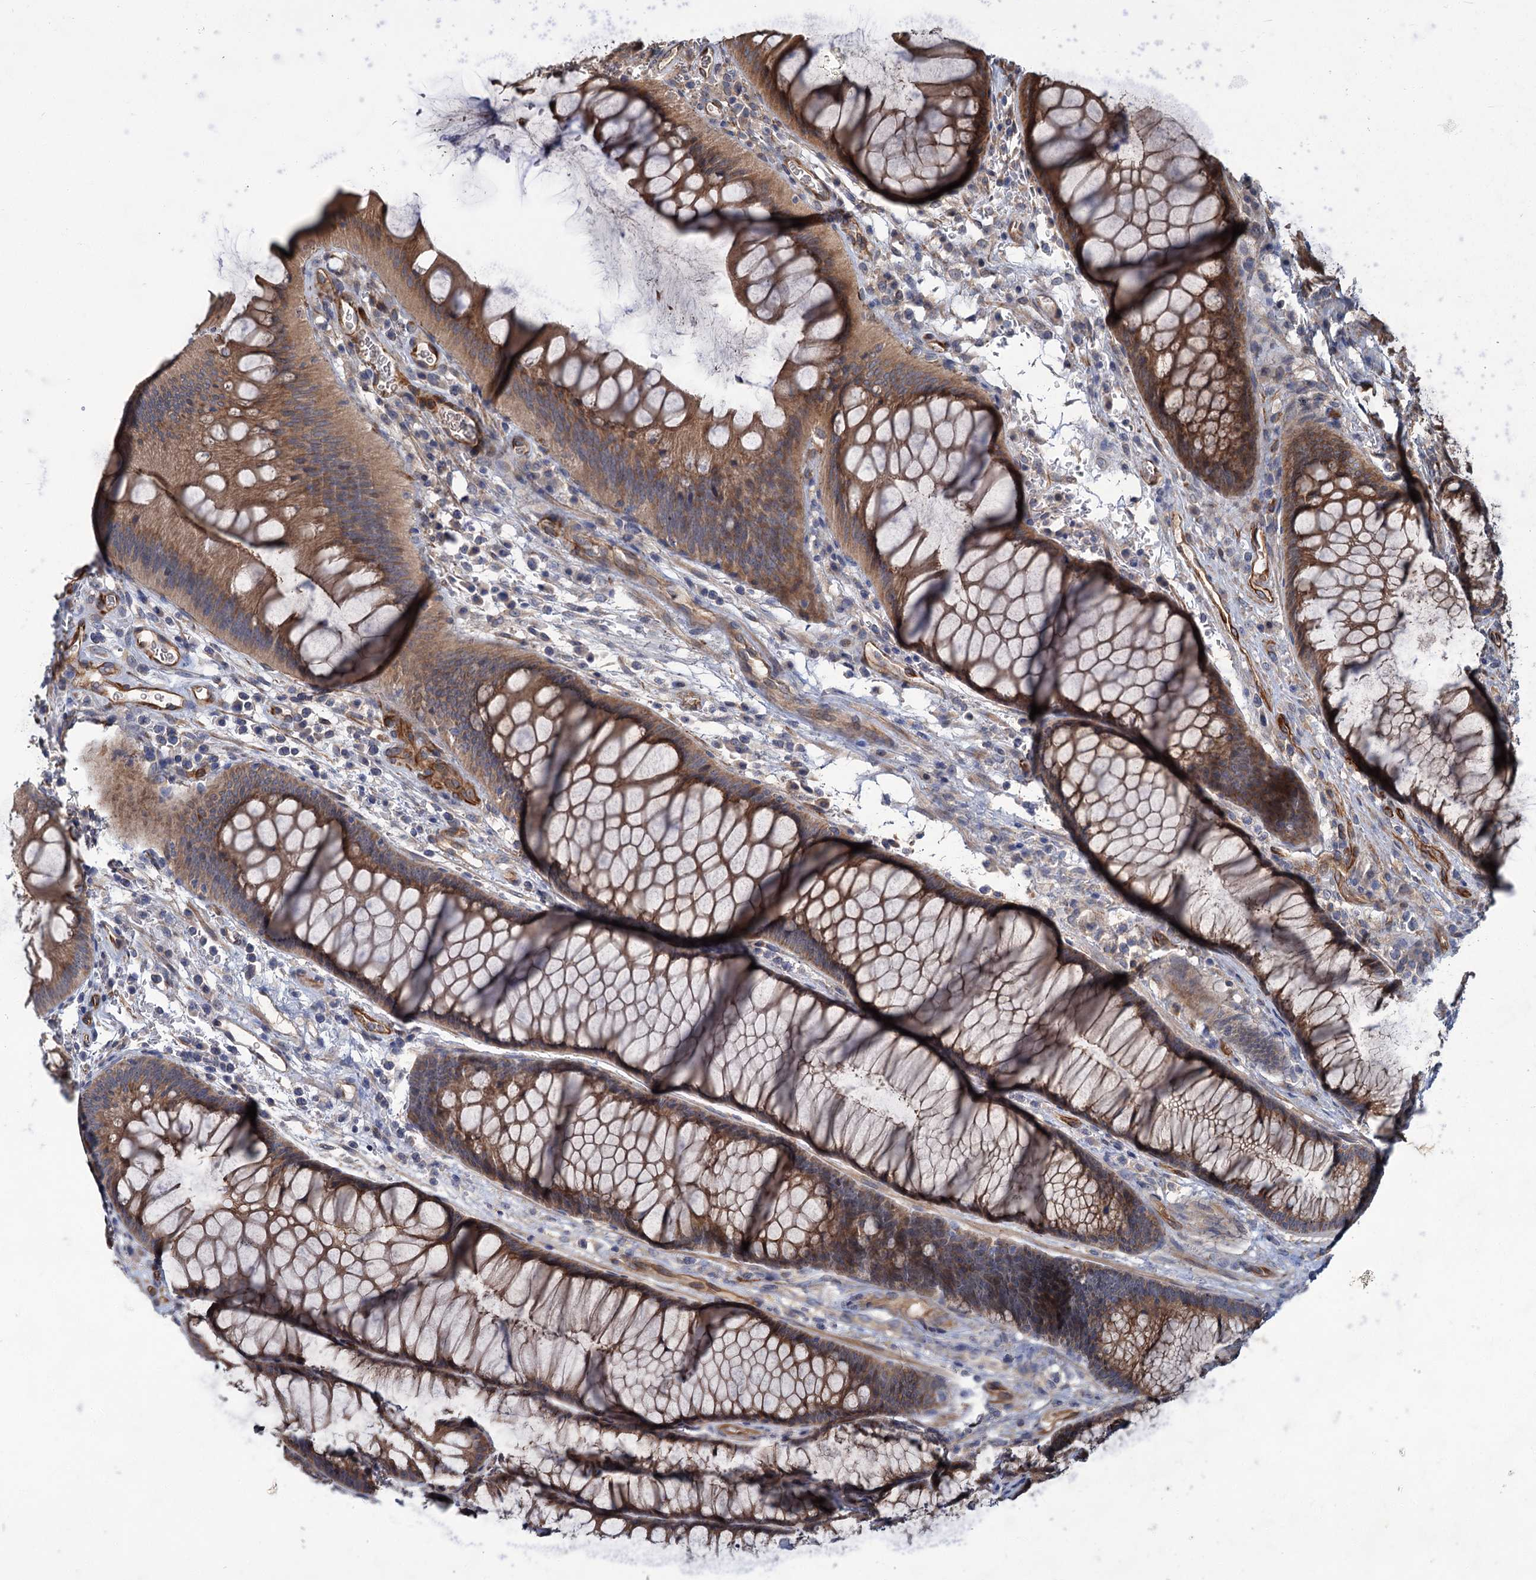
{"staining": {"intensity": "moderate", "quantity": ">75%", "location": "cytoplasmic/membranous"}, "tissue": "colon", "cell_type": "Endothelial cells", "image_type": "normal", "snomed": [{"axis": "morphology", "description": "Normal tissue, NOS"}, {"axis": "topography", "description": "Colon"}], "caption": "Colon stained for a protein displays moderate cytoplasmic/membranous positivity in endothelial cells. (Brightfield microscopy of DAB IHC at high magnification).", "gene": "PKN2", "patient": {"sex": "female", "age": 82}}